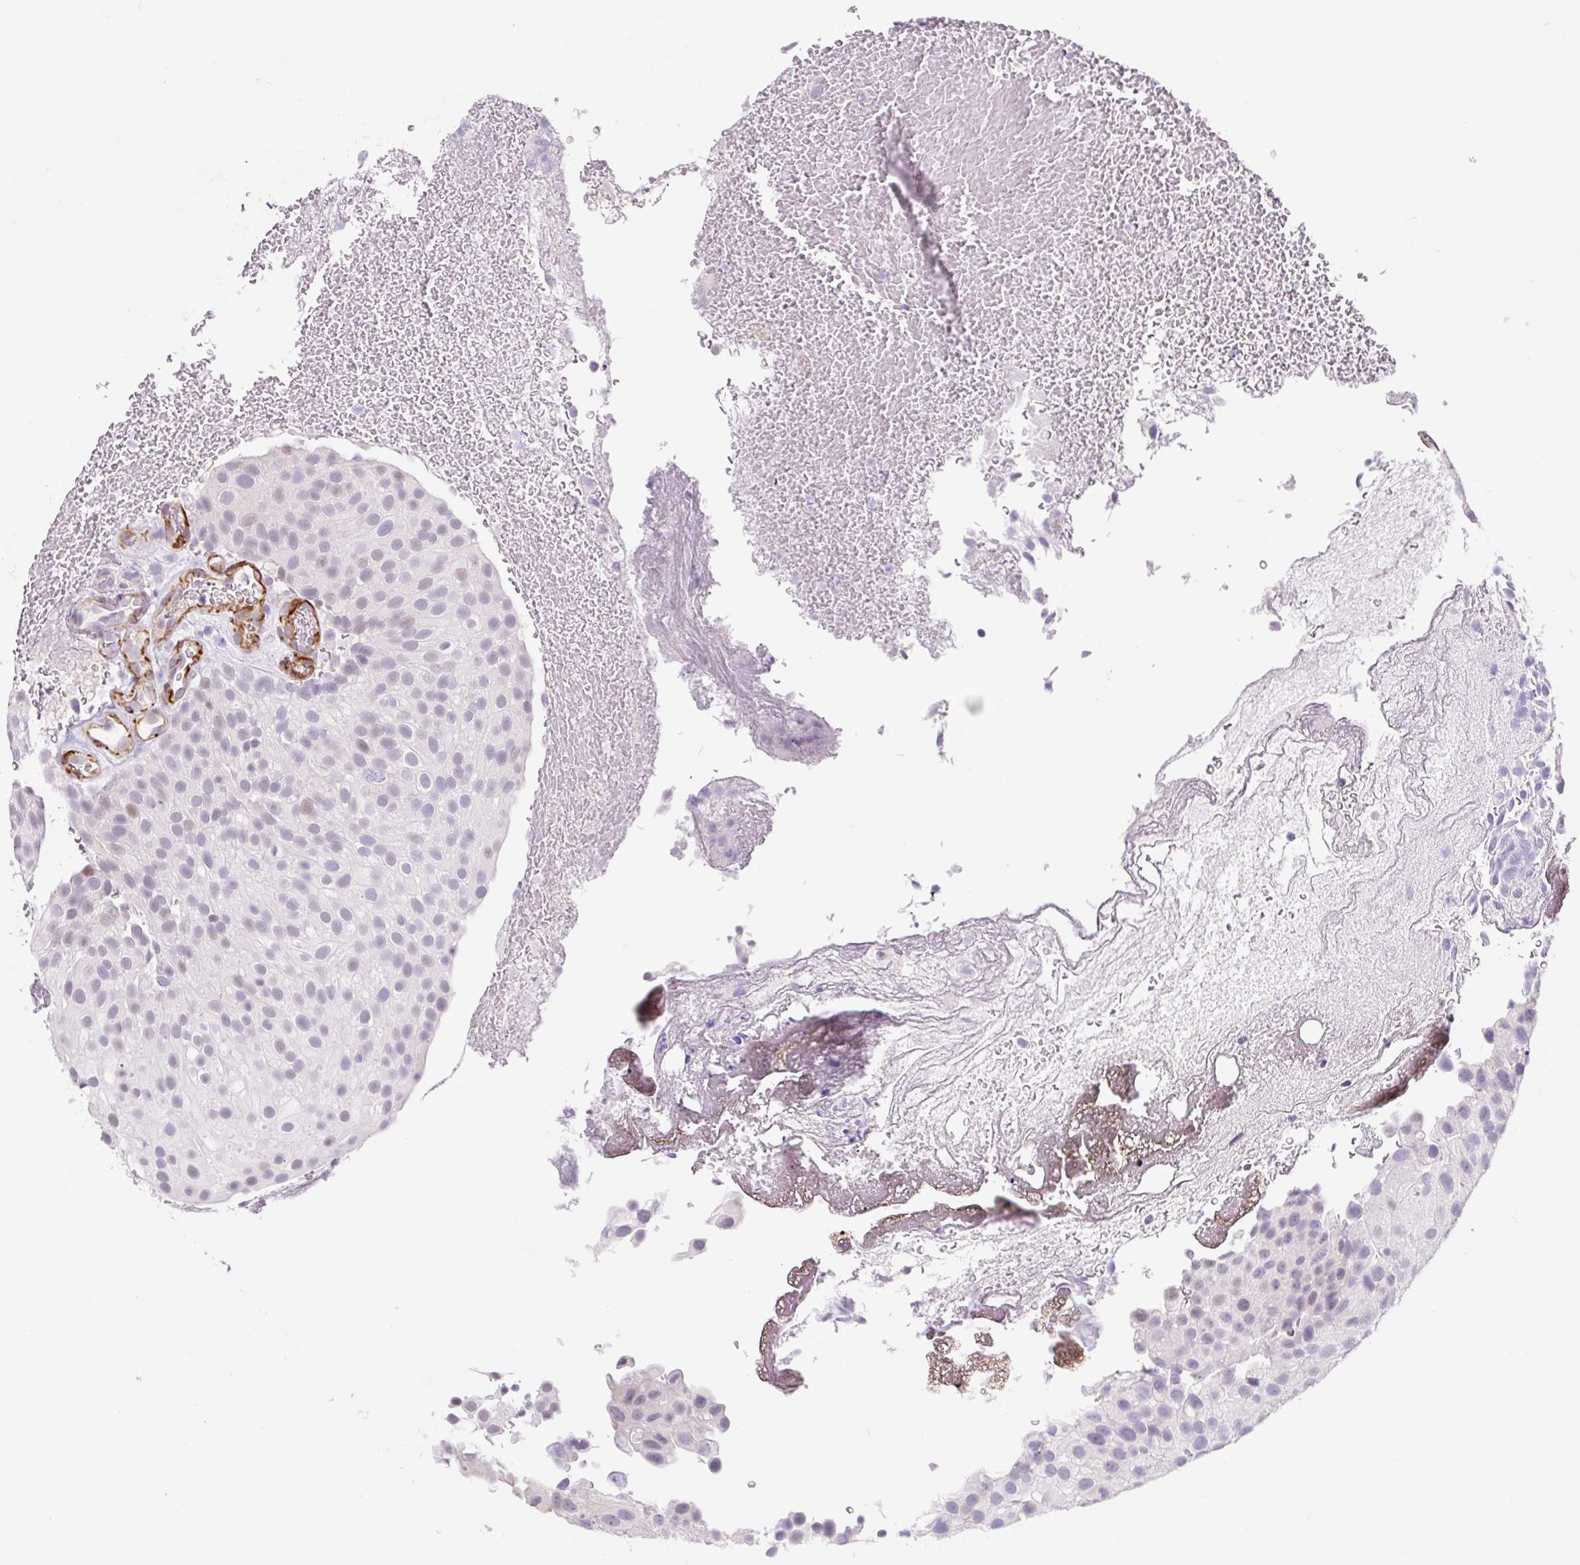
{"staining": {"intensity": "negative", "quantity": "none", "location": "none"}, "tissue": "urothelial cancer", "cell_type": "Tumor cells", "image_type": "cancer", "snomed": [{"axis": "morphology", "description": "Urothelial carcinoma, Low grade"}, {"axis": "topography", "description": "Urinary bladder"}], "caption": "The image exhibits no significant positivity in tumor cells of low-grade urothelial carcinoma. Brightfield microscopy of IHC stained with DAB (brown) and hematoxylin (blue), captured at high magnification.", "gene": "CCL25", "patient": {"sex": "male", "age": 78}}